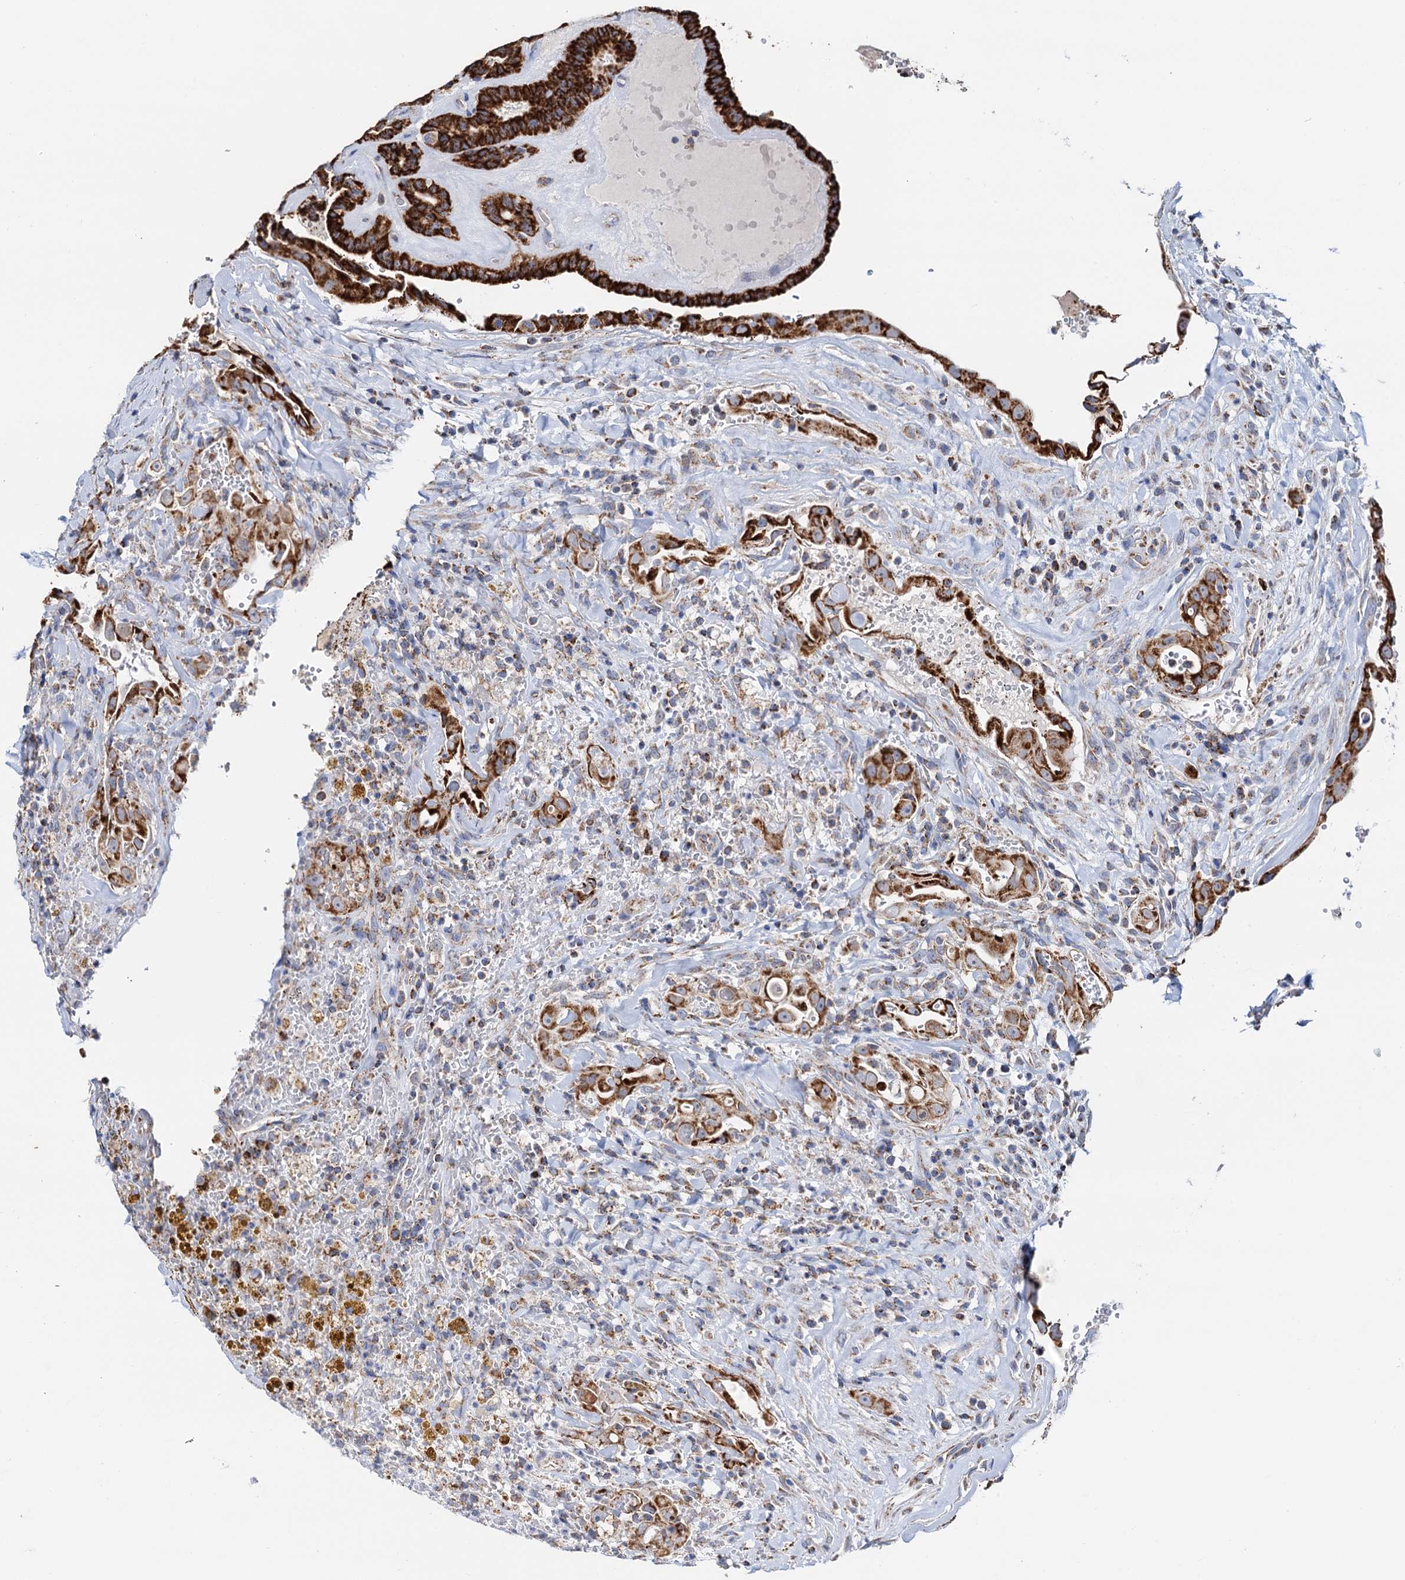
{"staining": {"intensity": "strong", "quantity": ">75%", "location": "cytoplasmic/membranous"}, "tissue": "thyroid cancer", "cell_type": "Tumor cells", "image_type": "cancer", "snomed": [{"axis": "morphology", "description": "Papillary adenocarcinoma, NOS"}, {"axis": "topography", "description": "Thyroid gland"}], "caption": "Thyroid cancer (papillary adenocarcinoma) was stained to show a protein in brown. There is high levels of strong cytoplasmic/membranous staining in about >75% of tumor cells.", "gene": "C2CD3", "patient": {"sex": "male", "age": 77}}